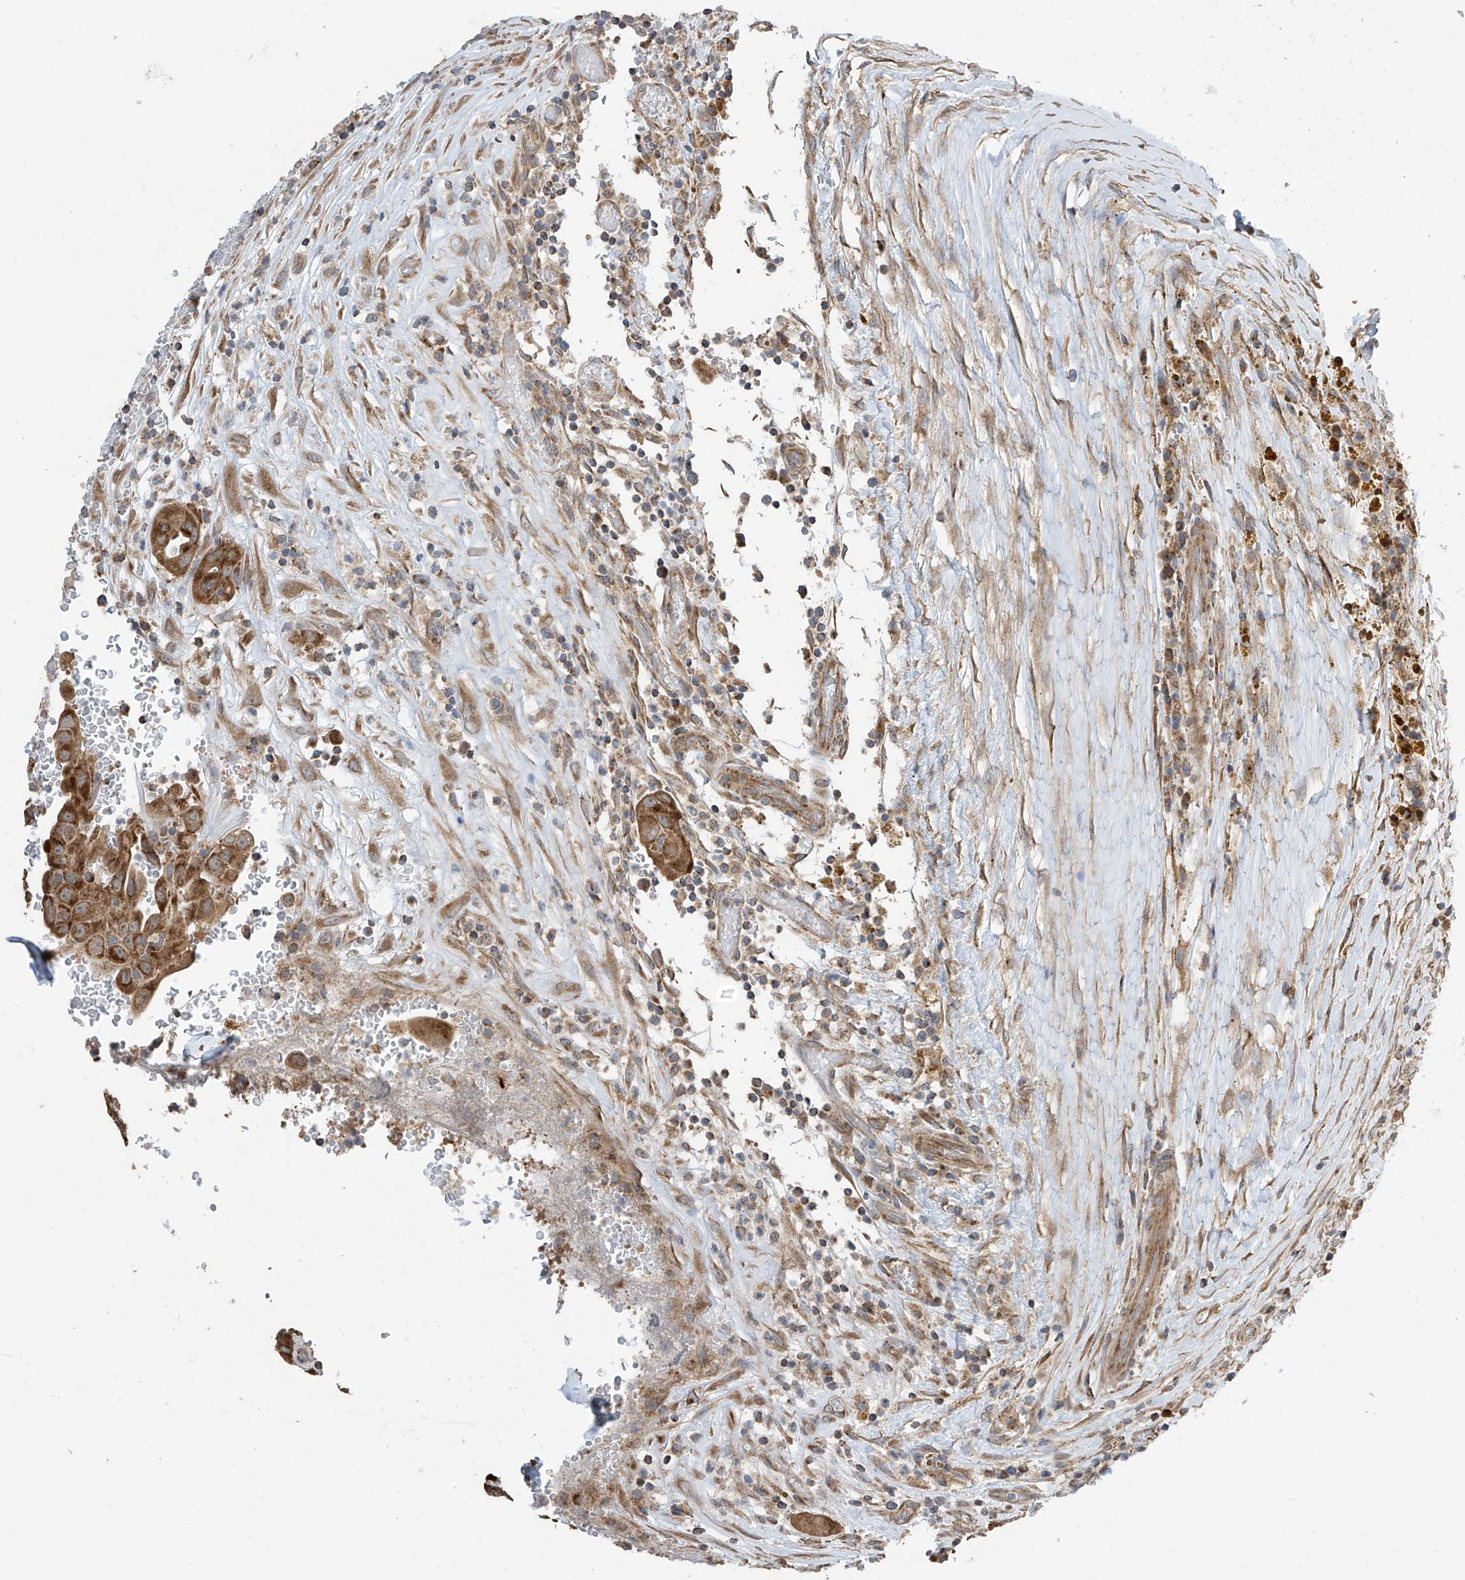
{"staining": {"intensity": "strong", "quantity": ">75%", "location": "cytoplasmic/membranous"}, "tissue": "thyroid cancer", "cell_type": "Tumor cells", "image_type": "cancer", "snomed": [{"axis": "morphology", "description": "Papillary adenocarcinoma, NOS"}, {"axis": "topography", "description": "Thyroid gland"}], "caption": "Immunohistochemical staining of thyroid cancer reveals high levels of strong cytoplasmic/membranous expression in about >75% of tumor cells.", "gene": "PNPT1", "patient": {"sex": "male", "age": 77}}